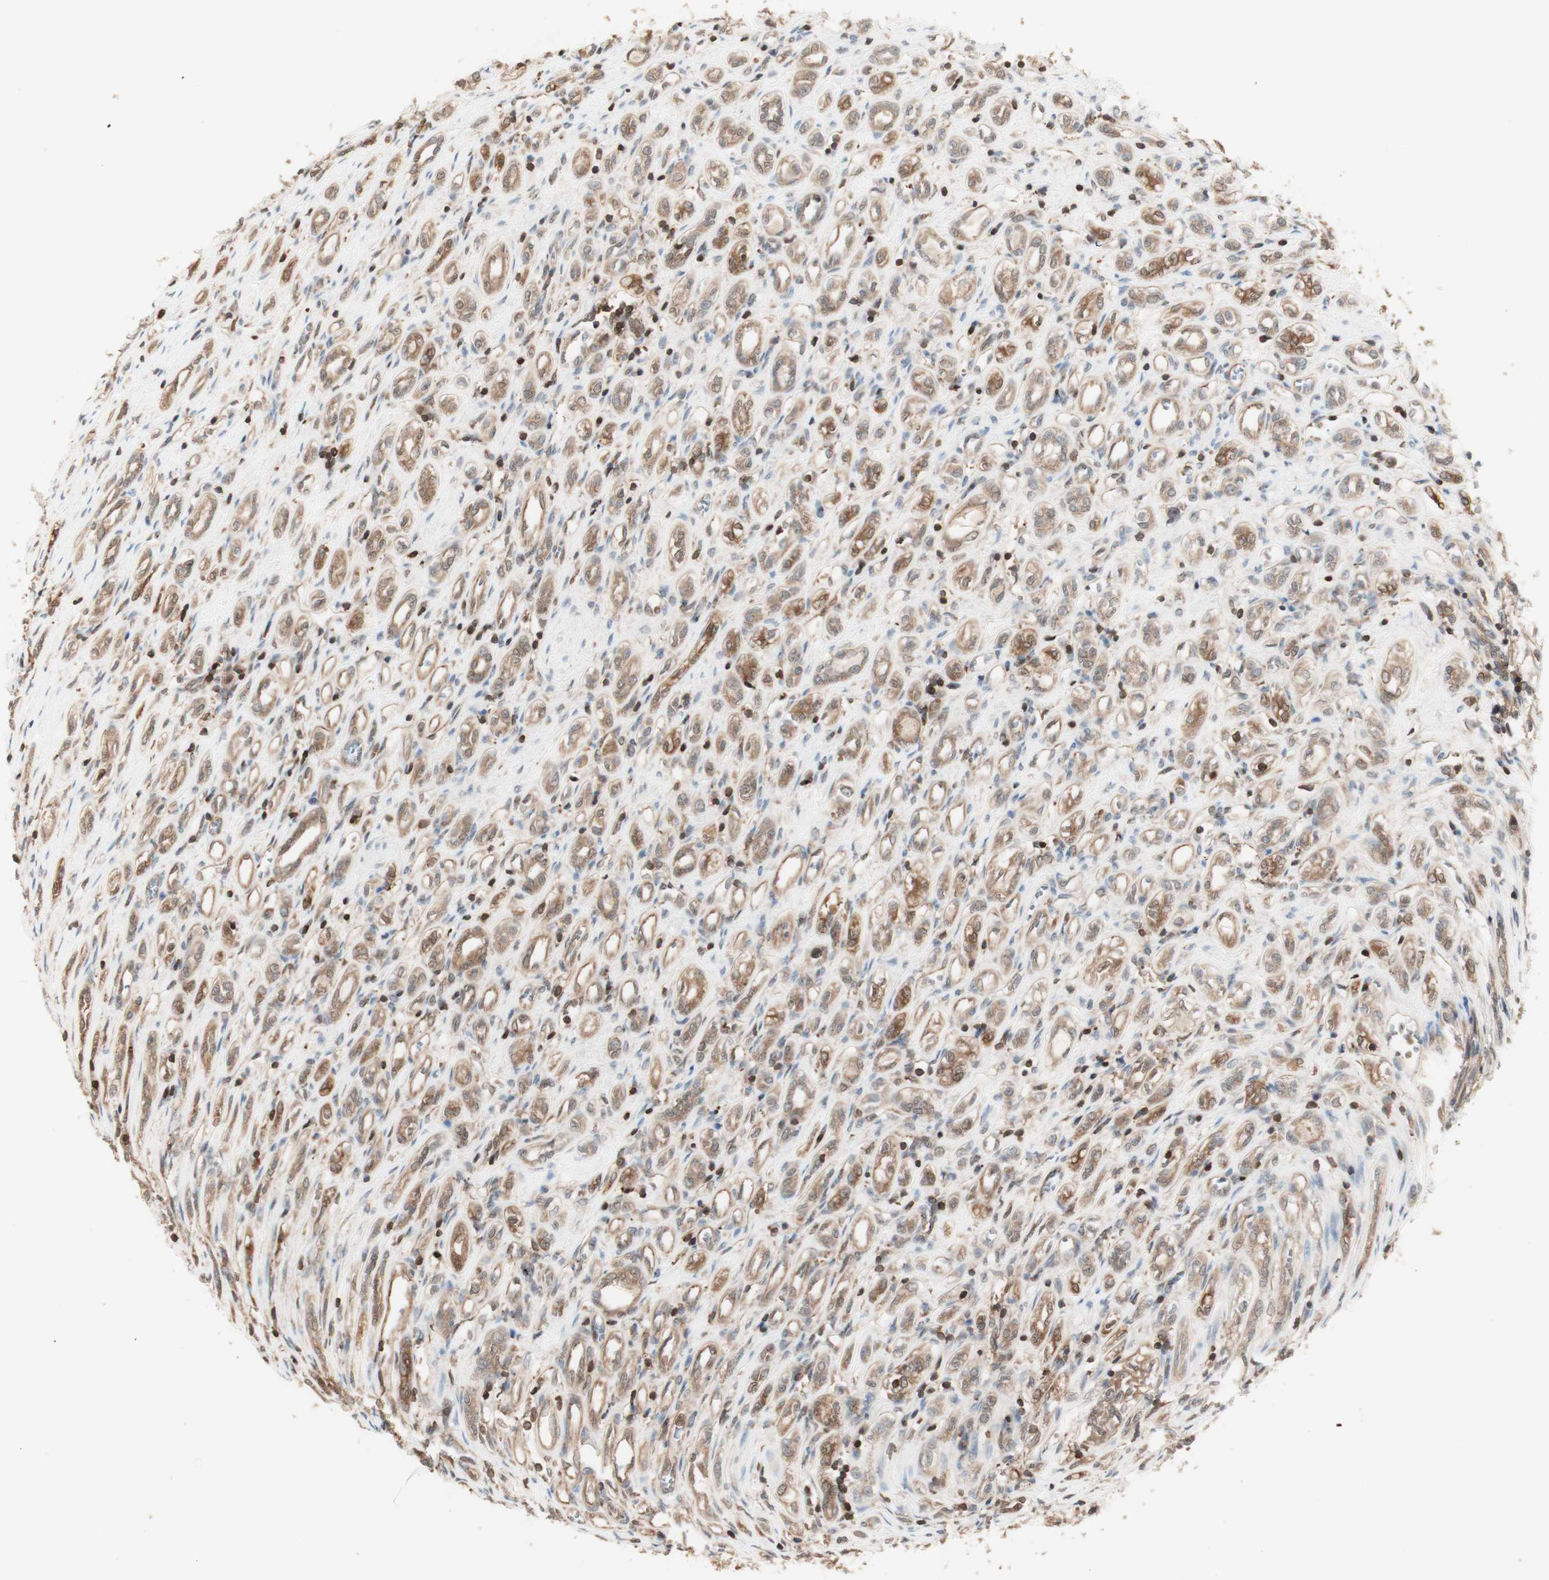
{"staining": {"intensity": "moderate", "quantity": ">75%", "location": "cytoplasmic/membranous"}, "tissue": "renal cancer", "cell_type": "Tumor cells", "image_type": "cancer", "snomed": [{"axis": "morphology", "description": "Adenocarcinoma, NOS"}, {"axis": "topography", "description": "Kidney"}], "caption": "Moderate cytoplasmic/membranous protein expression is identified in about >75% of tumor cells in renal cancer. Ihc stains the protein in brown and the nuclei are stained blue.", "gene": "YWHAB", "patient": {"sex": "female", "age": 70}}